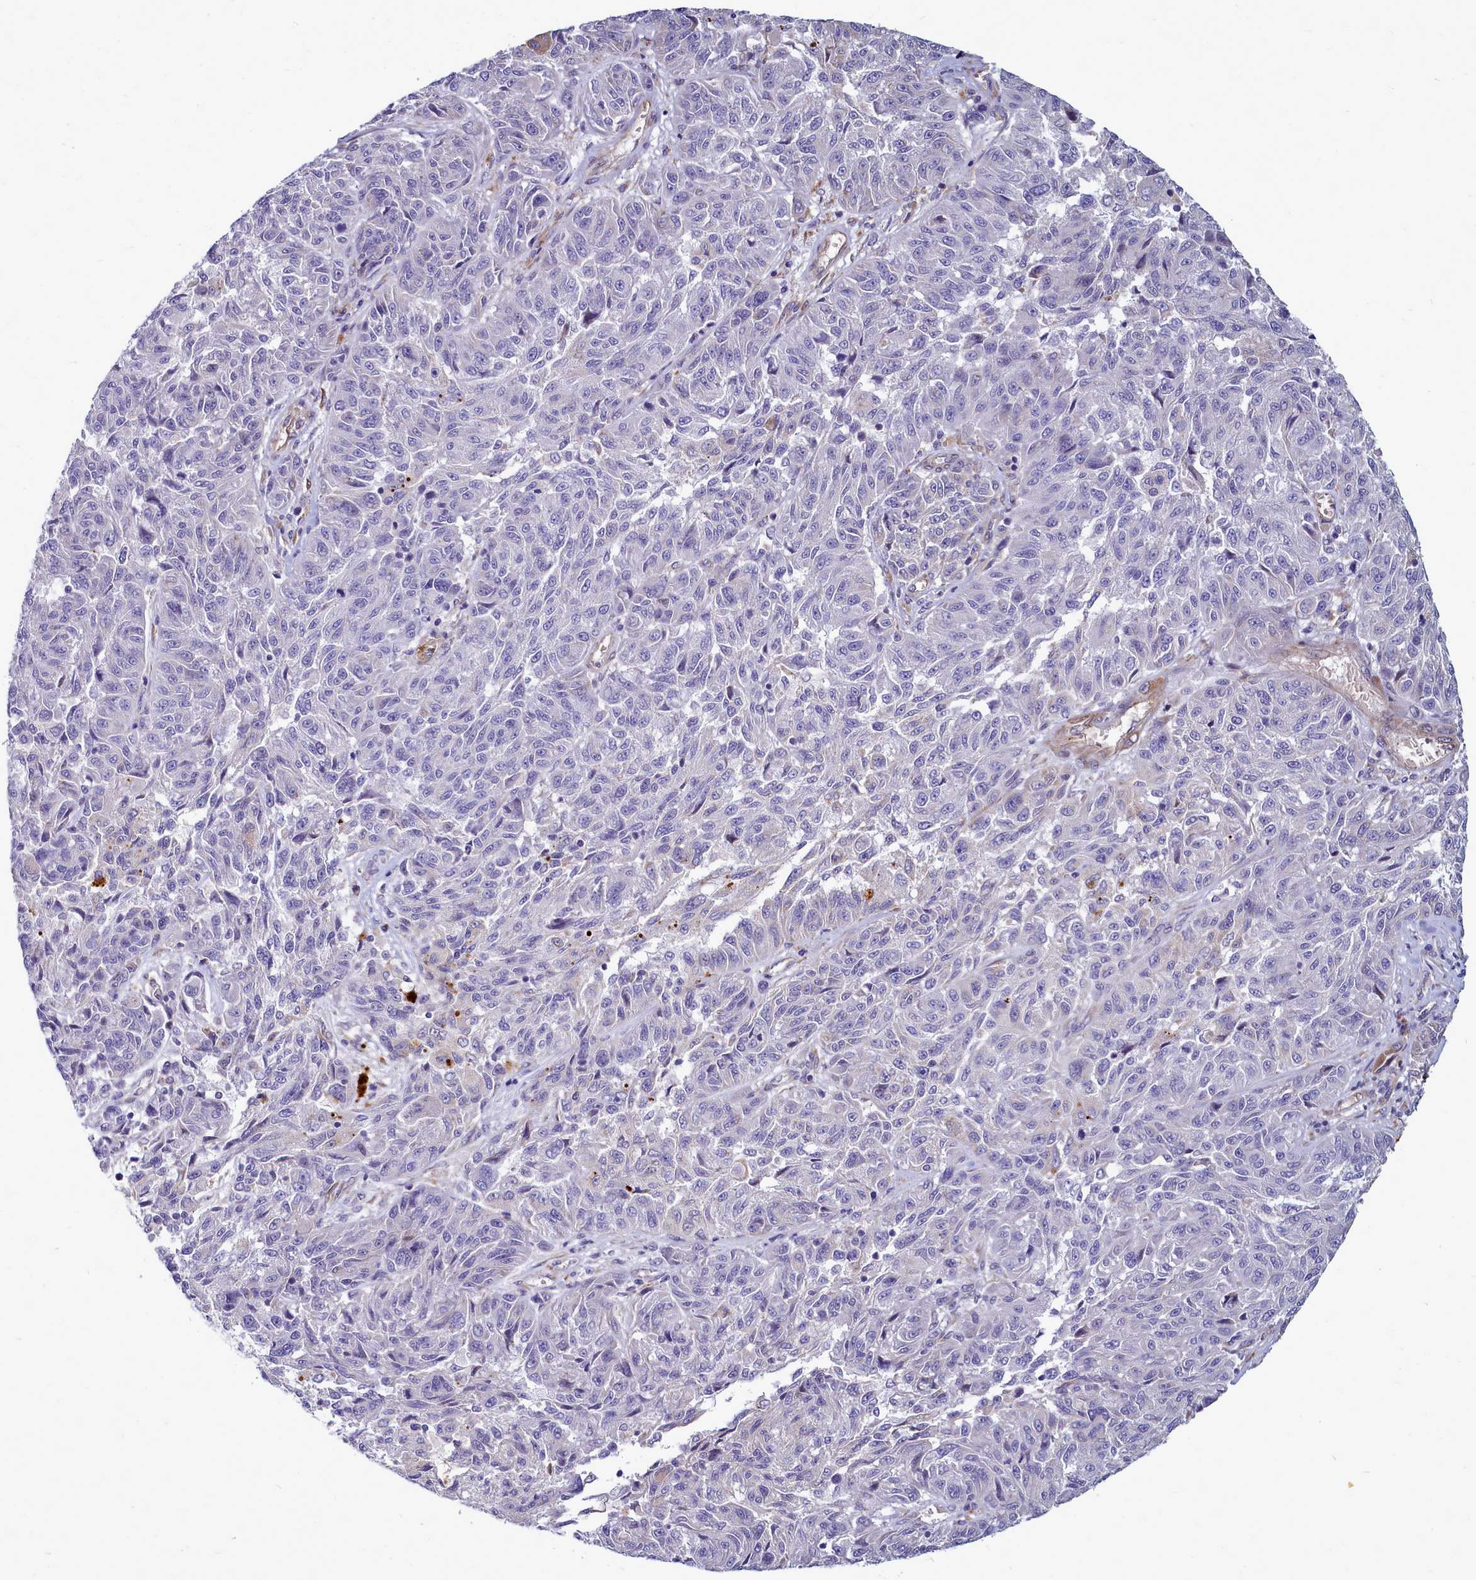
{"staining": {"intensity": "negative", "quantity": "none", "location": "none"}, "tissue": "melanoma", "cell_type": "Tumor cells", "image_type": "cancer", "snomed": [{"axis": "morphology", "description": "Malignant melanoma, NOS"}, {"axis": "topography", "description": "Skin"}], "caption": "Immunohistochemical staining of human malignant melanoma reveals no significant positivity in tumor cells.", "gene": "SMPD4", "patient": {"sex": "male", "age": 53}}